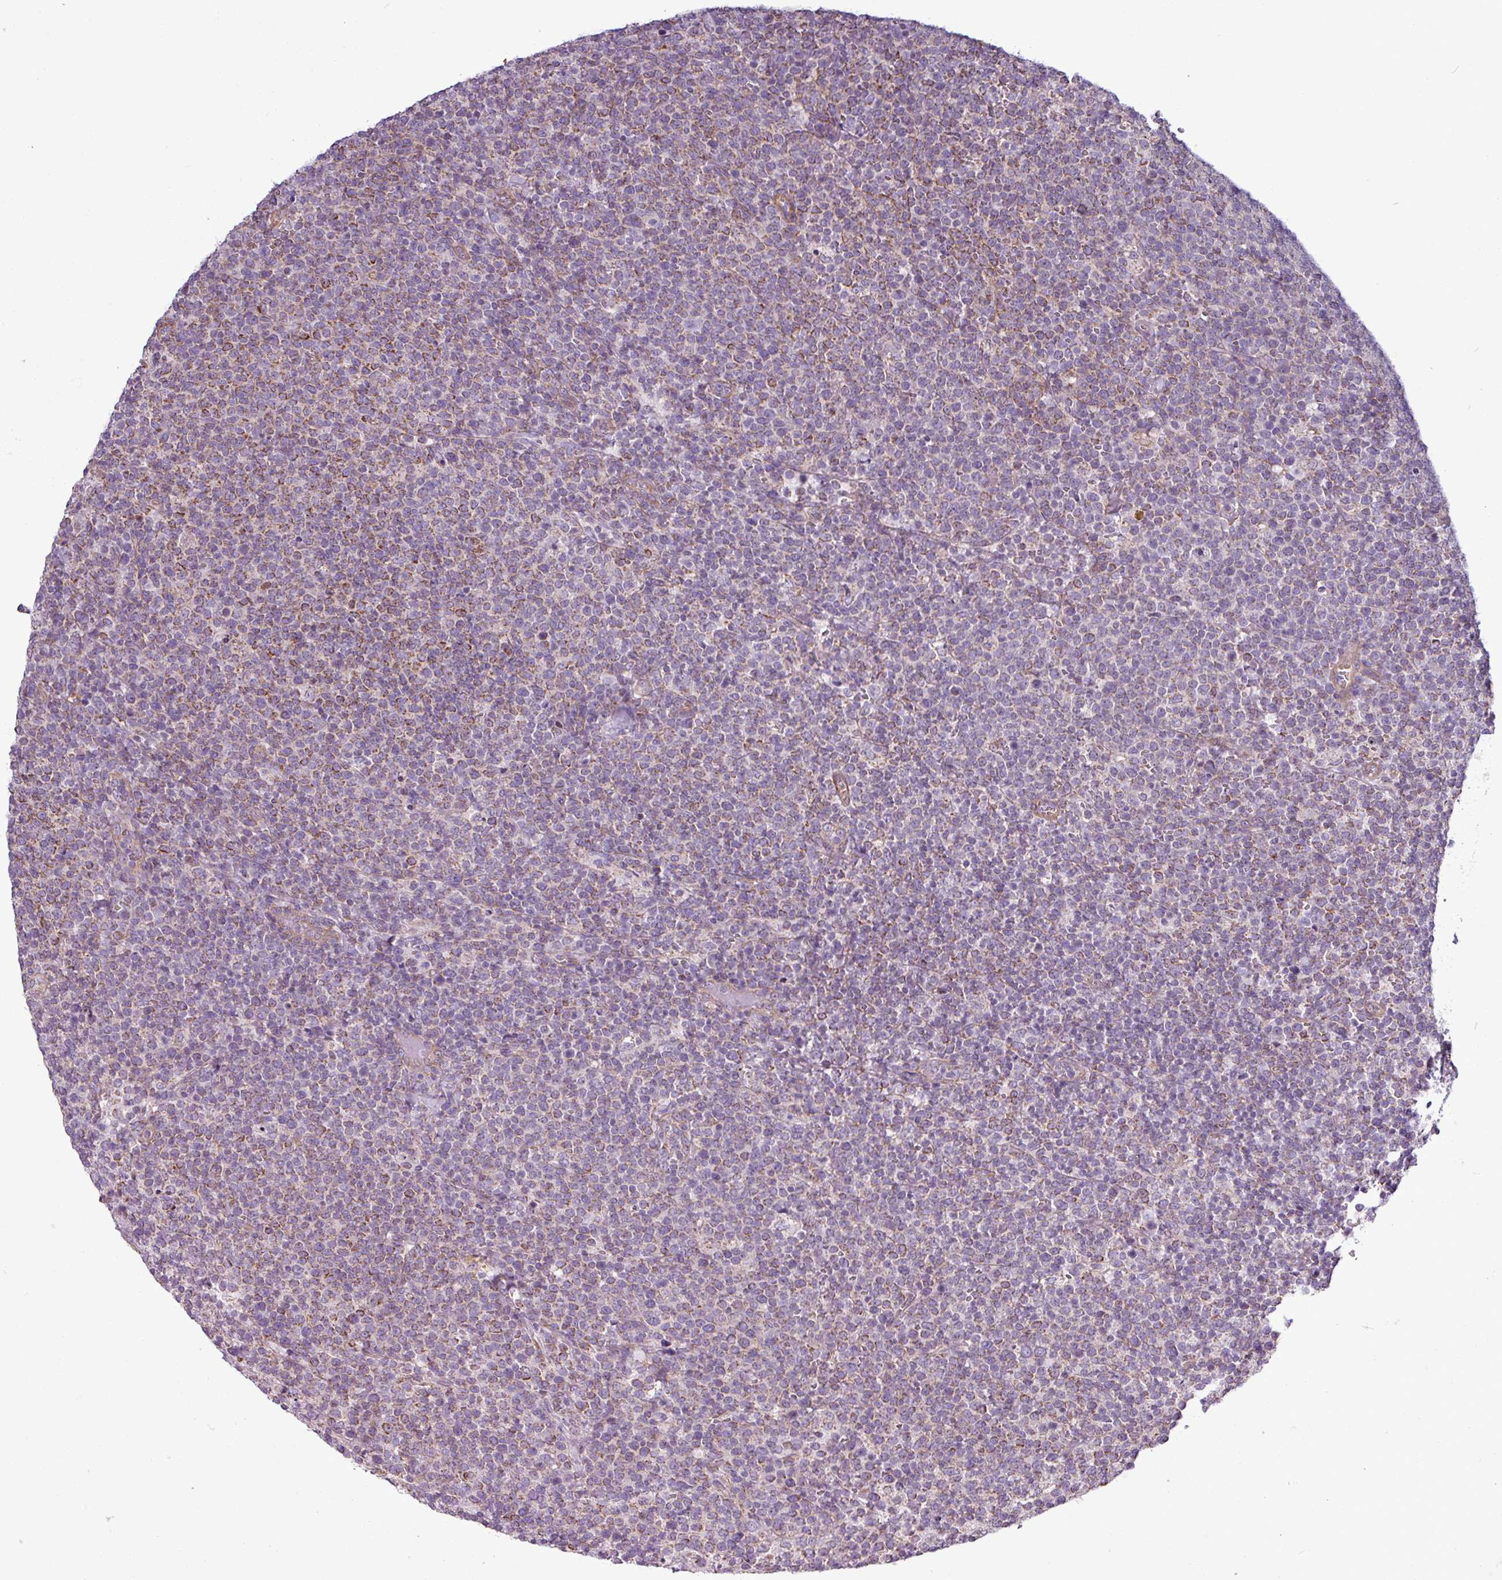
{"staining": {"intensity": "weak", "quantity": "25%-75%", "location": "cytoplasmic/membranous"}, "tissue": "lymphoma", "cell_type": "Tumor cells", "image_type": "cancer", "snomed": [{"axis": "morphology", "description": "Malignant lymphoma, non-Hodgkin's type, High grade"}, {"axis": "topography", "description": "Lymph node"}], "caption": "Immunohistochemical staining of lymphoma shows low levels of weak cytoplasmic/membranous staining in about 25%-75% of tumor cells. The protein of interest is stained brown, and the nuclei are stained in blue (DAB IHC with brightfield microscopy, high magnification).", "gene": "BTN2A2", "patient": {"sex": "male", "age": 61}}